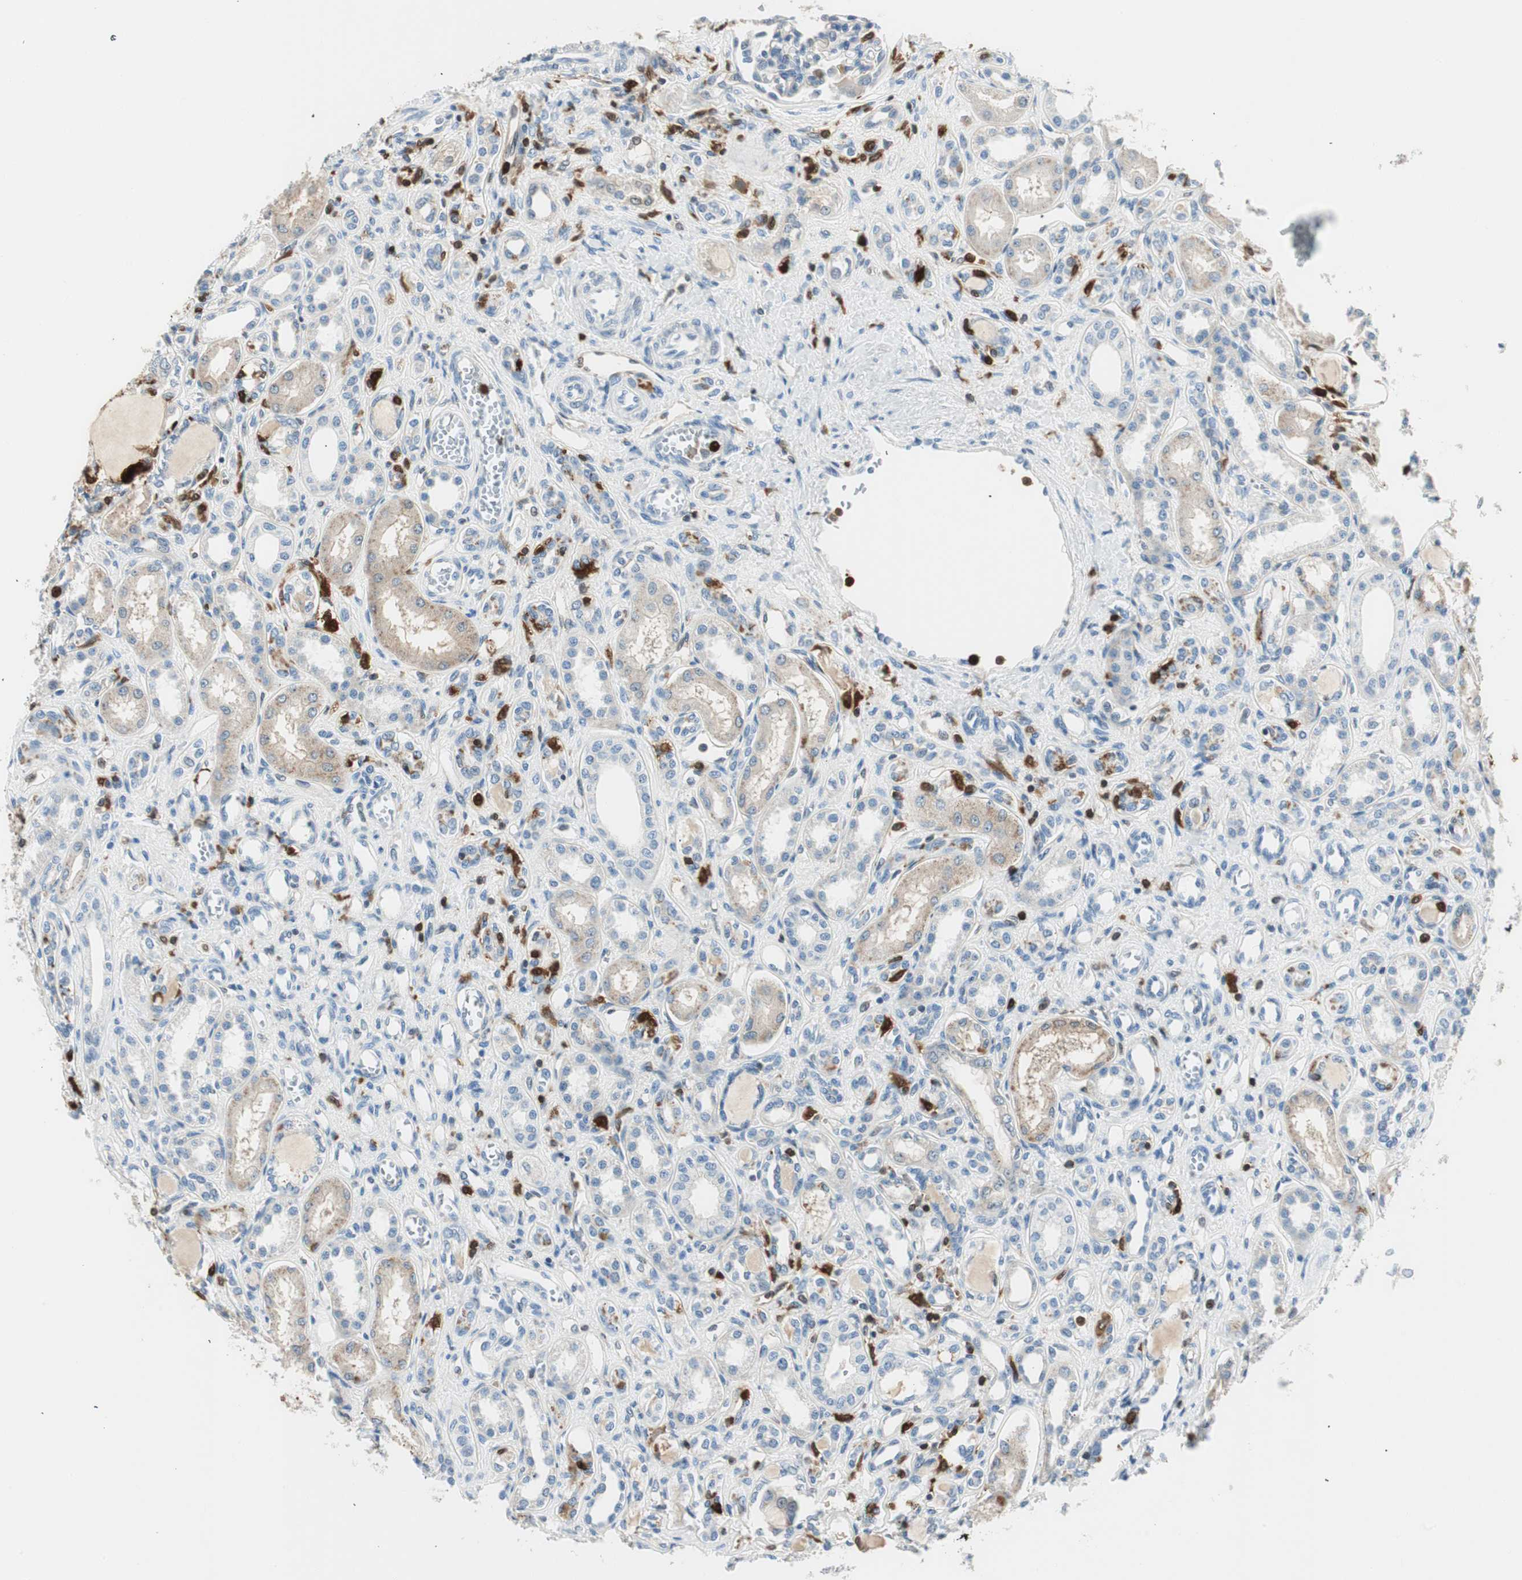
{"staining": {"intensity": "negative", "quantity": "none", "location": "none"}, "tissue": "kidney", "cell_type": "Cells in glomeruli", "image_type": "normal", "snomed": [{"axis": "morphology", "description": "Normal tissue, NOS"}, {"axis": "topography", "description": "Kidney"}], "caption": "High power microscopy histopathology image of an IHC image of normal kidney, revealing no significant staining in cells in glomeruli.", "gene": "COTL1", "patient": {"sex": "male", "age": 7}}